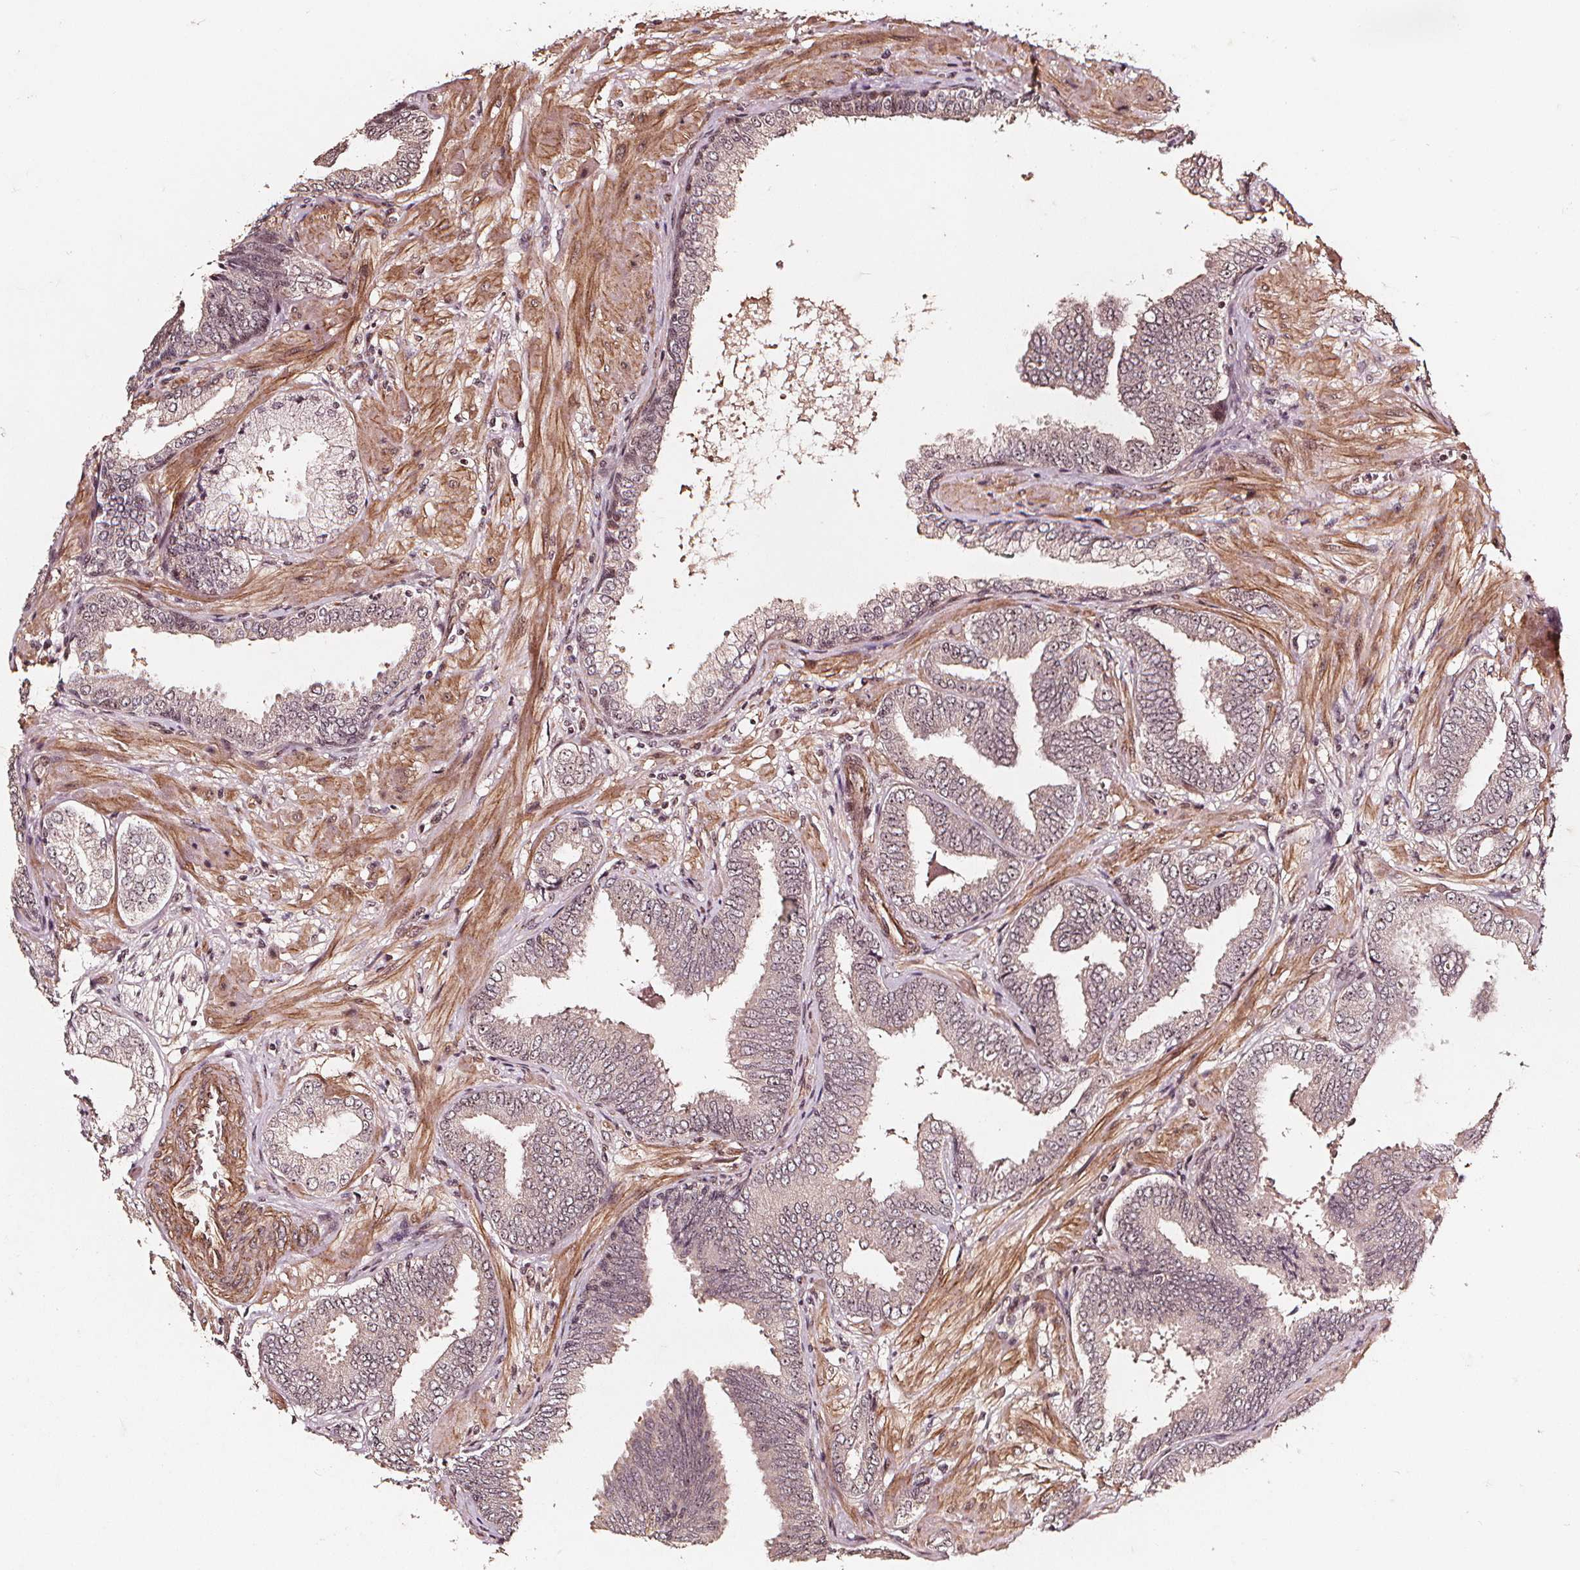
{"staining": {"intensity": "weak", "quantity": "25%-75%", "location": "cytoplasmic/membranous"}, "tissue": "prostate cancer", "cell_type": "Tumor cells", "image_type": "cancer", "snomed": [{"axis": "morphology", "description": "Adenocarcinoma, Low grade"}, {"axis": "topography", "description": "Prostate"}], "caption": "Immunohistochemical staining of prostate adenocarcinoma (low-grade) exhibits low levels of weak cytoplasmic/membranous protein staining in approximately 25%-75% of tumor cells.", "gene": "EXOSC9", "patient": {"sex": "male", "age": 55}}